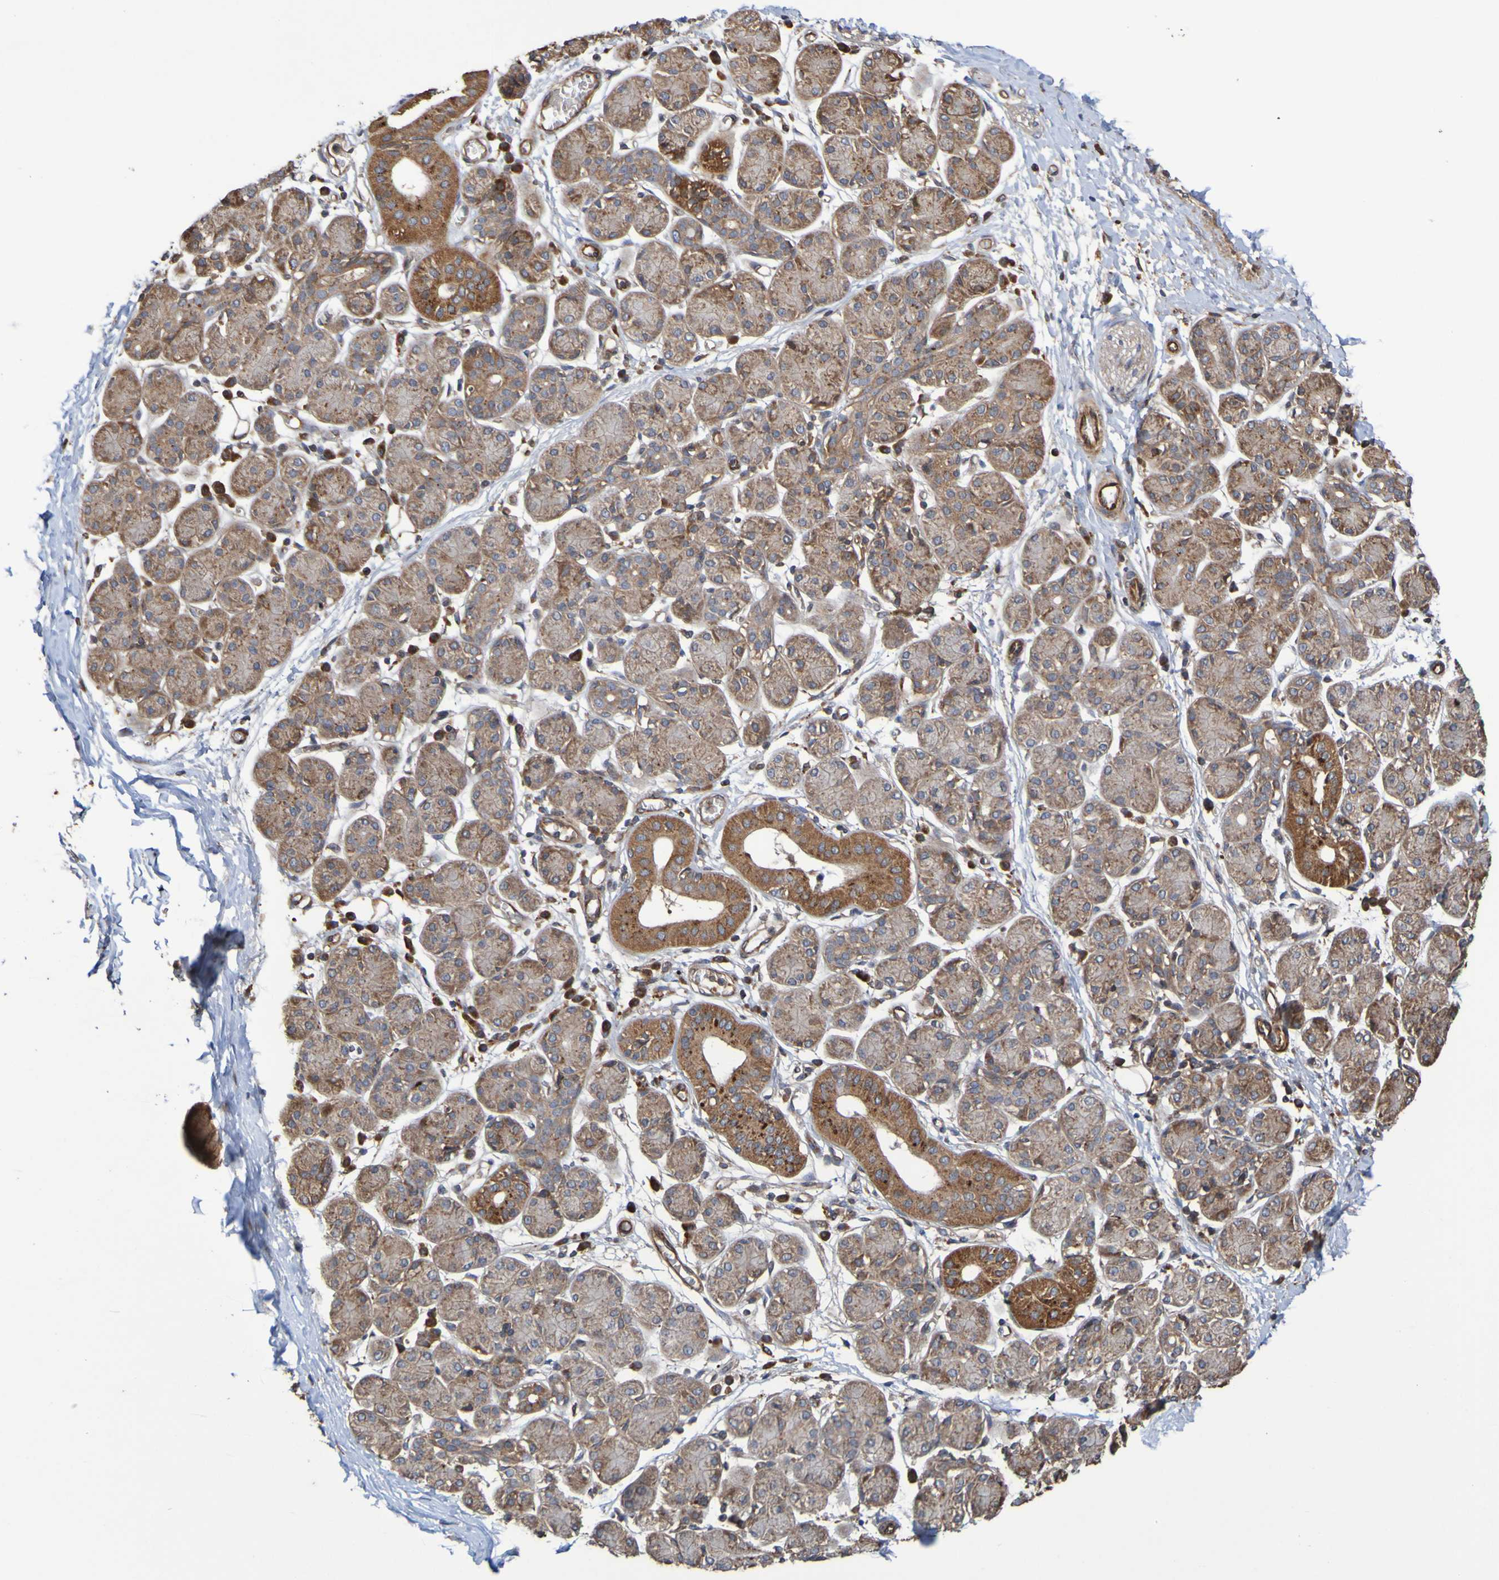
{"staining": {"intensity": "moderate", "quantity": ">75%", "location": "cytoplasmic/membranous"}, "tissue": "salivary gland", "cell_type": "Glandular cells", "image_type": "normal", "snomed": [{"axis": "morphology", "description": "Normal tissue, NOS"}, {"axis": "morphology", "description": "Inflammation, NOS"}, {"axis": "topography", "description": "Lymph node"}, {"axis": "topography", "description": "Salivary gland"}], "caption": "The image demonstrates a brown stain indicating the presence of a protein in the cytoplasmic/membranous of glandular cells in salivary gland. Using DAB (3,3'-diaminobenzidine) (brown) and hematoxylin (blue) stains, captured at high magnification using brightfield microscopy.", "gene": "UCN", "patient": {"sex": "male", "age": 3}}